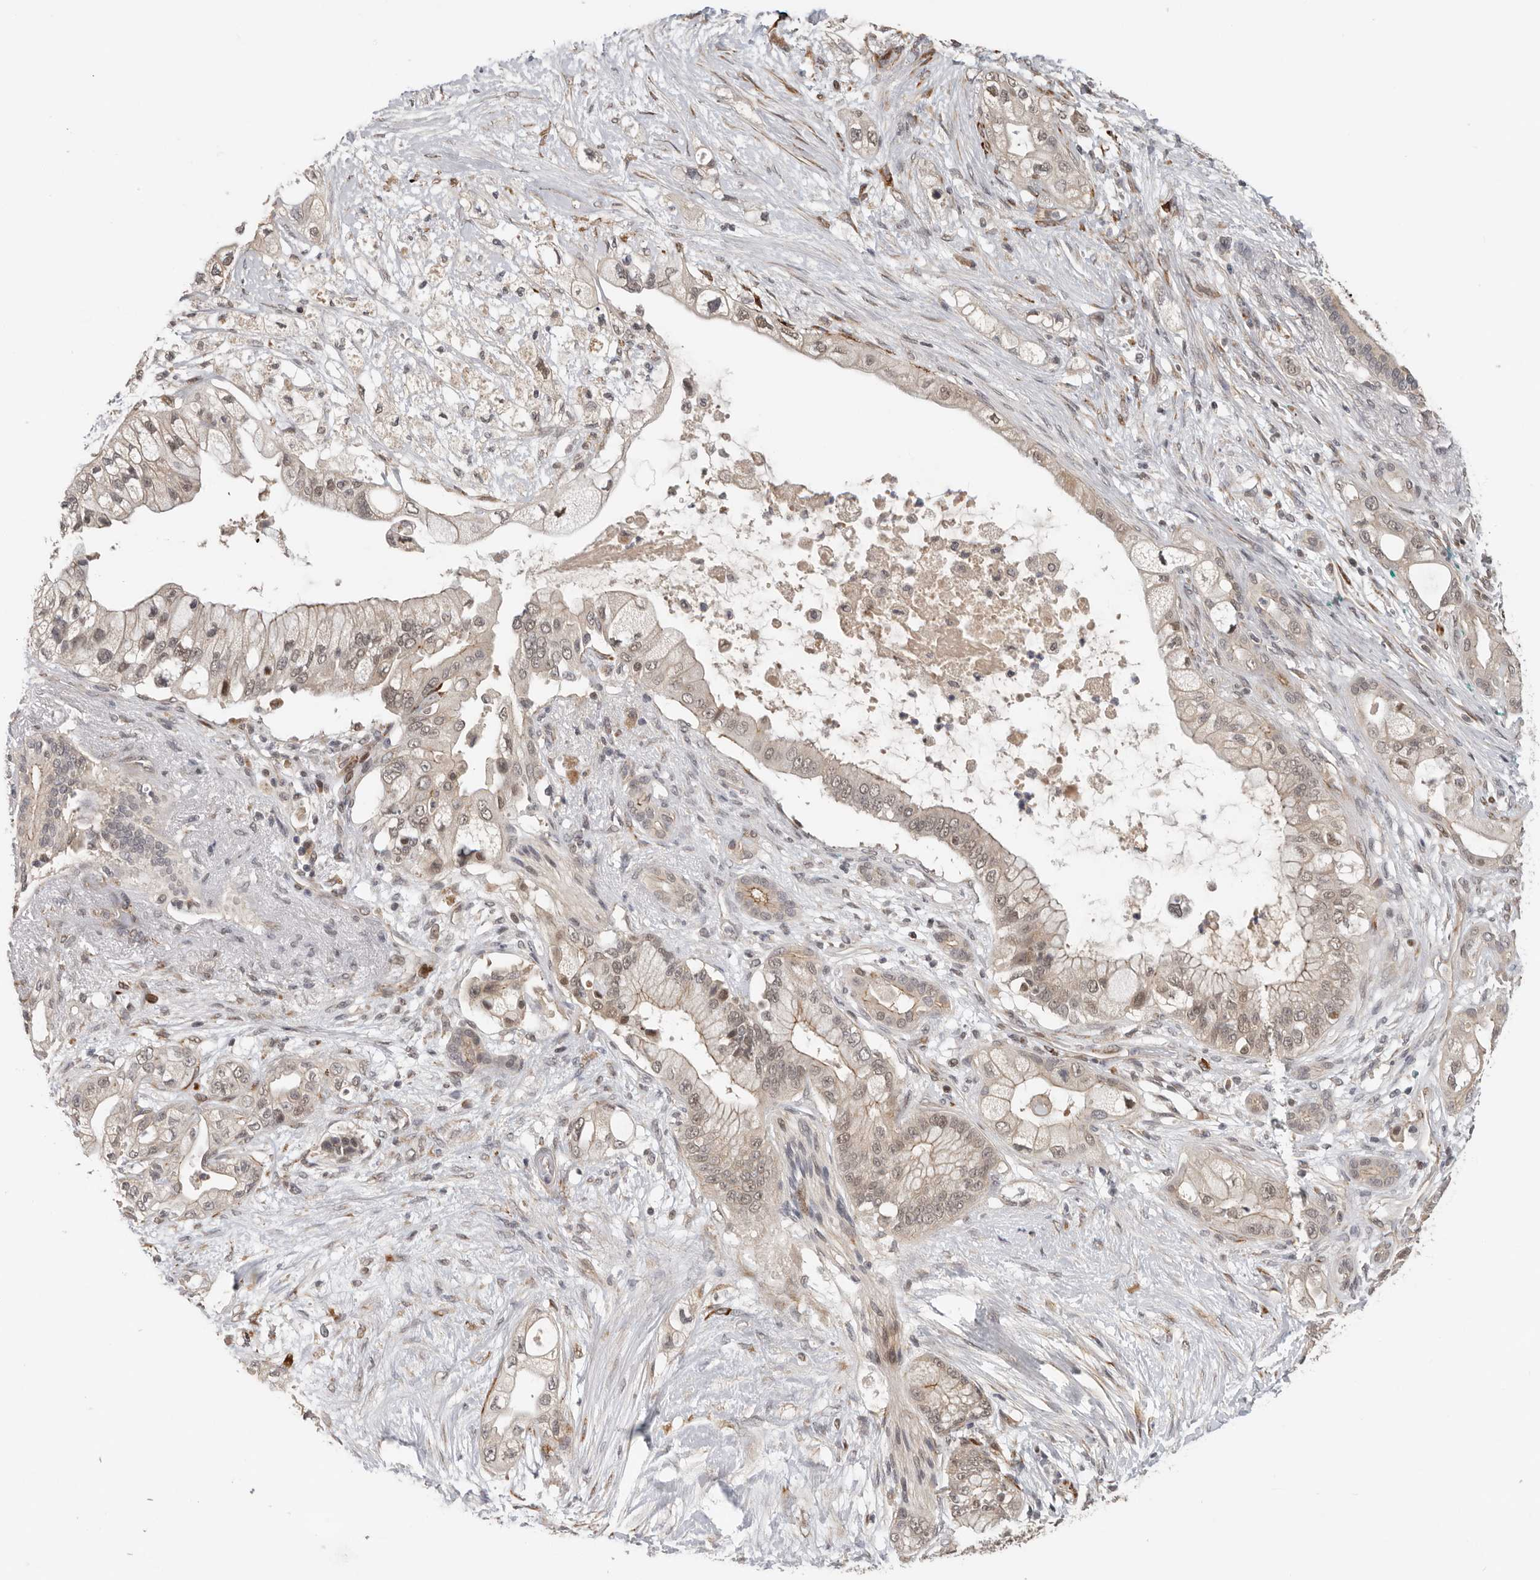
{"staining": {"intensity": "weak", "quantity": ">75%", "location": "nuclear"}, "tissue": "pancreatic cancer", "cell_type": "Tumor cells", "image_type": "cancer", "snomed": [{"axis": "morphology", "description": "Adenocarcinoma, NOS"}, {"axis": "topography", "description": "Pancreas"}], "caption": "Immunohistochemistry (IHC) of human adenocarcinoma (pancreatic) reveals low levels of weak nuclear expression in about >75% of tumor cells. Ihc stains the protein in brown and the nuclei are stained blue.", "gene": "HENMT1", "patient": {"sex": "male", "age": 53}}